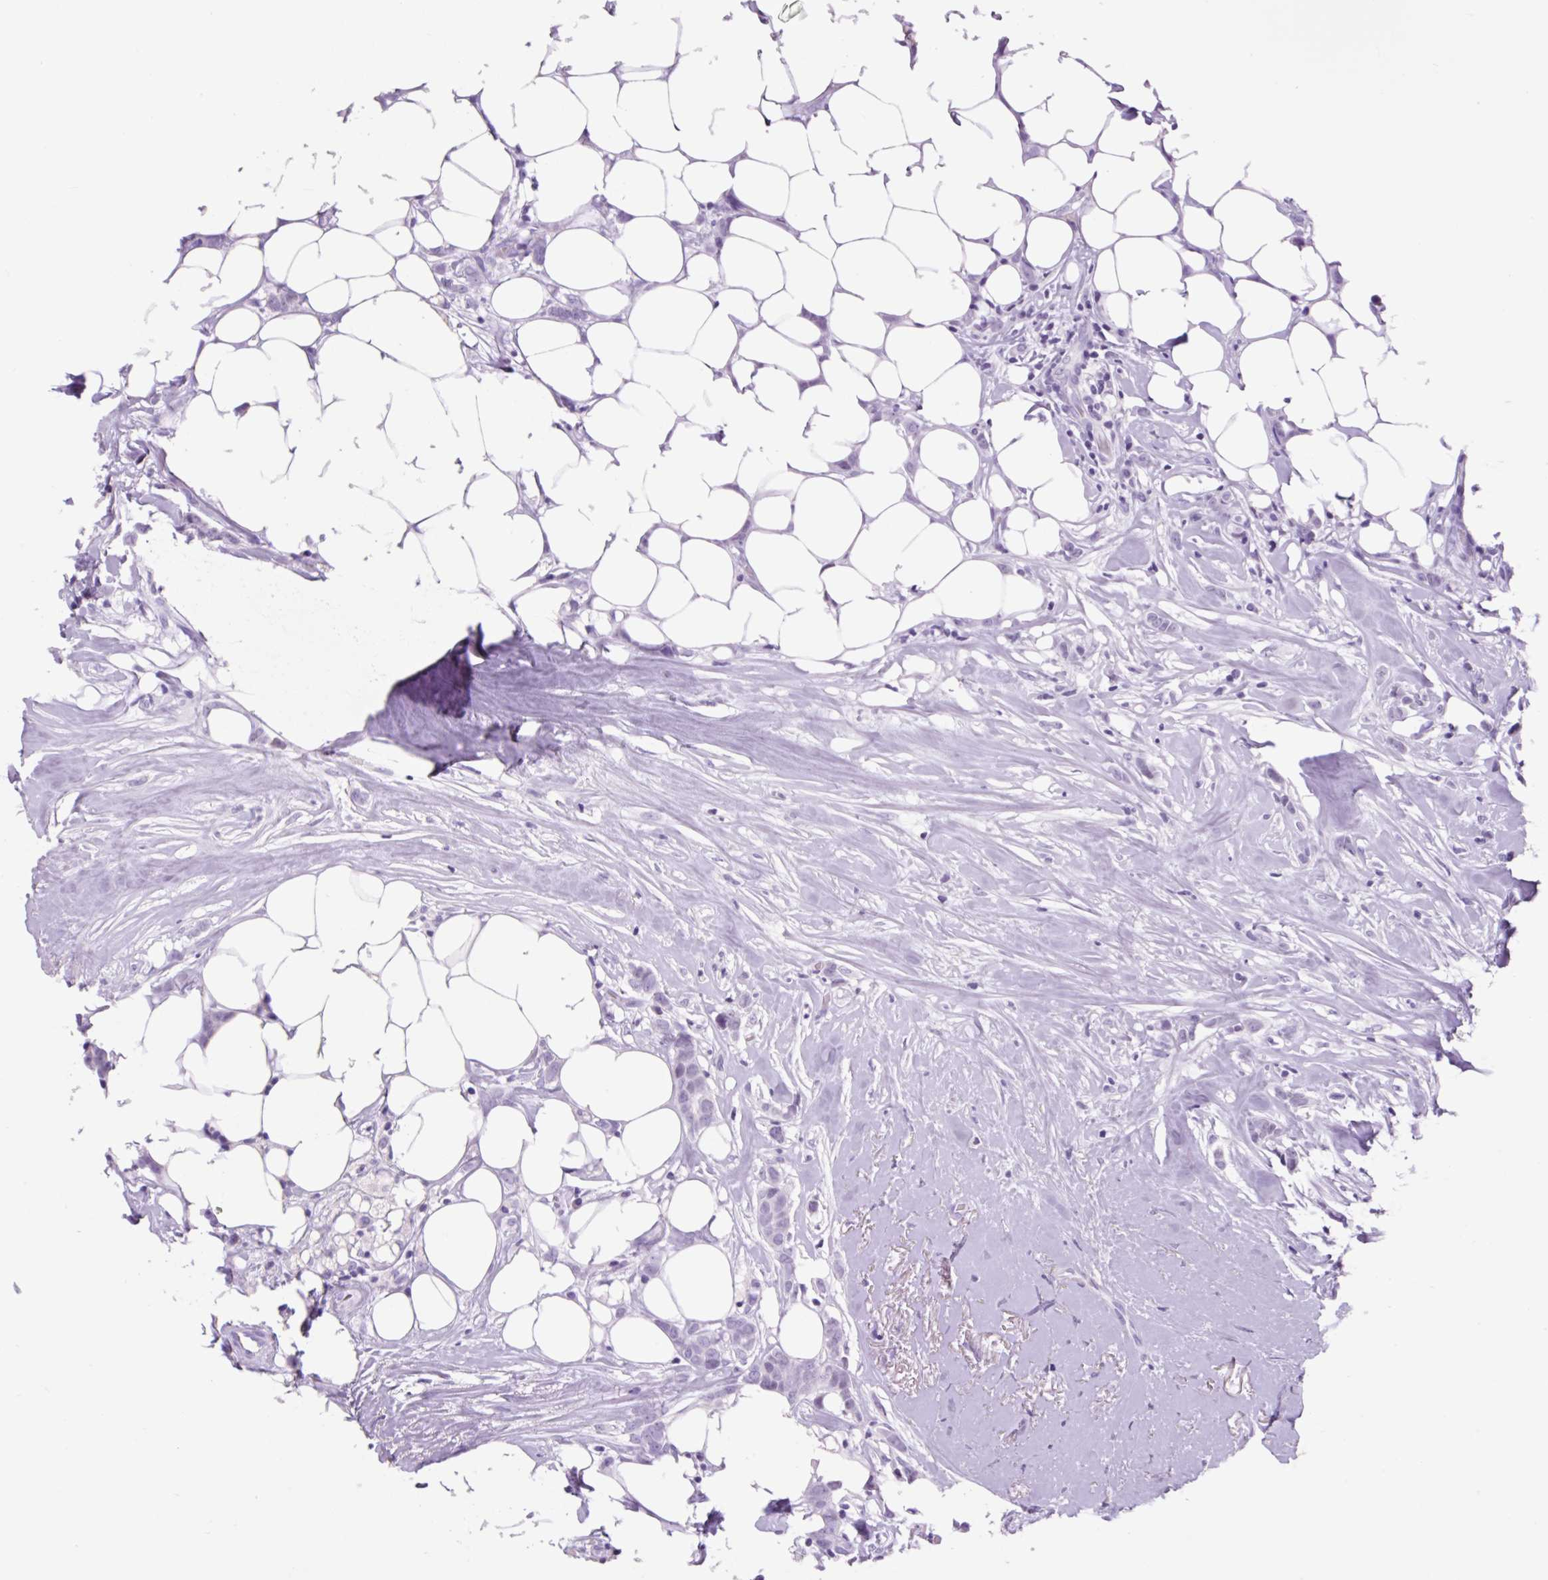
{"staining": {"intensity": "negative", "quantity": "none", "location": "none"}, "tissue": "breast cancer", "cell_type": "Tumor cells", "image_type": "cancer", "snomed": [{"axis": "morphology", "description": "Duct carcinoma"}, {"axis": "topography", "description": "Breast"}], "caption": "This photomicrograph is of infiltrating ductal carcinoma (breast) stained with immunohistochemistry to label a protein in brown with the nuclei are counter-stained blue. There is no positivity in tumor cells.", "gene": "VPREB1", "patient": {"sex": "female", "age": 80}}